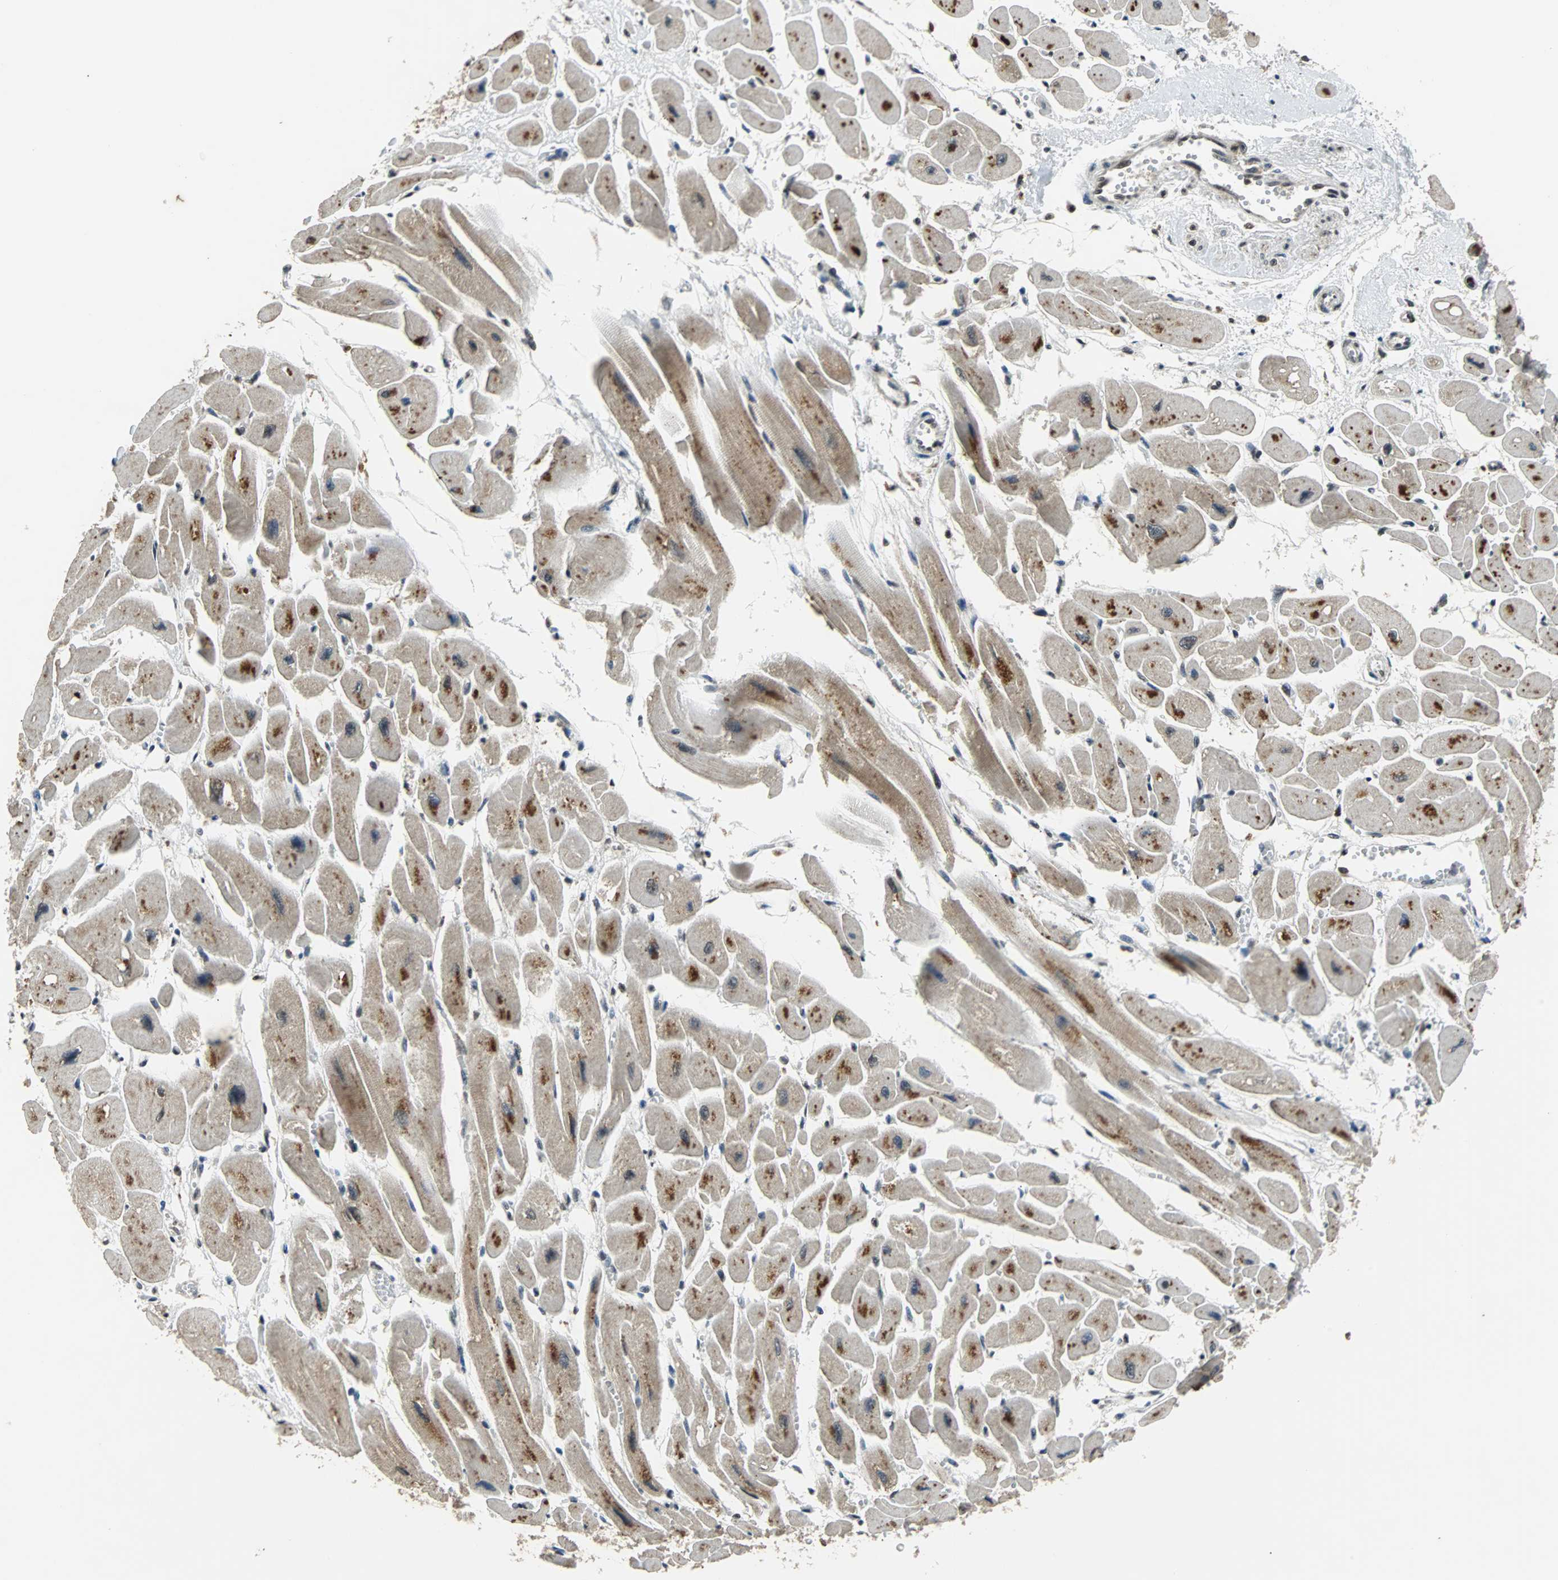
{"staining": {"intensity": "moderate", "quantity": "25%-75%", "location": "cytoplasmic/membranous"}, "tissue": "heart muscle", "cell_type": "Cardiomyocytes", "image_type": "normal", "snomed": [{"axis": "morphology", "description": "Normal tissue, NOS"}, {"axis": "topography", "description": "Heart"}], "caption": "Protein staining demonstrates moderate cytoplasmic/membranous staining in approximately 25%-75% of cardiomyocytes in benign heart muscle. (DAB = brown stain, brightfield microscopy at high magnification).", "gene": "PHC1", "patient": {"sex": "female", "age": 54}}